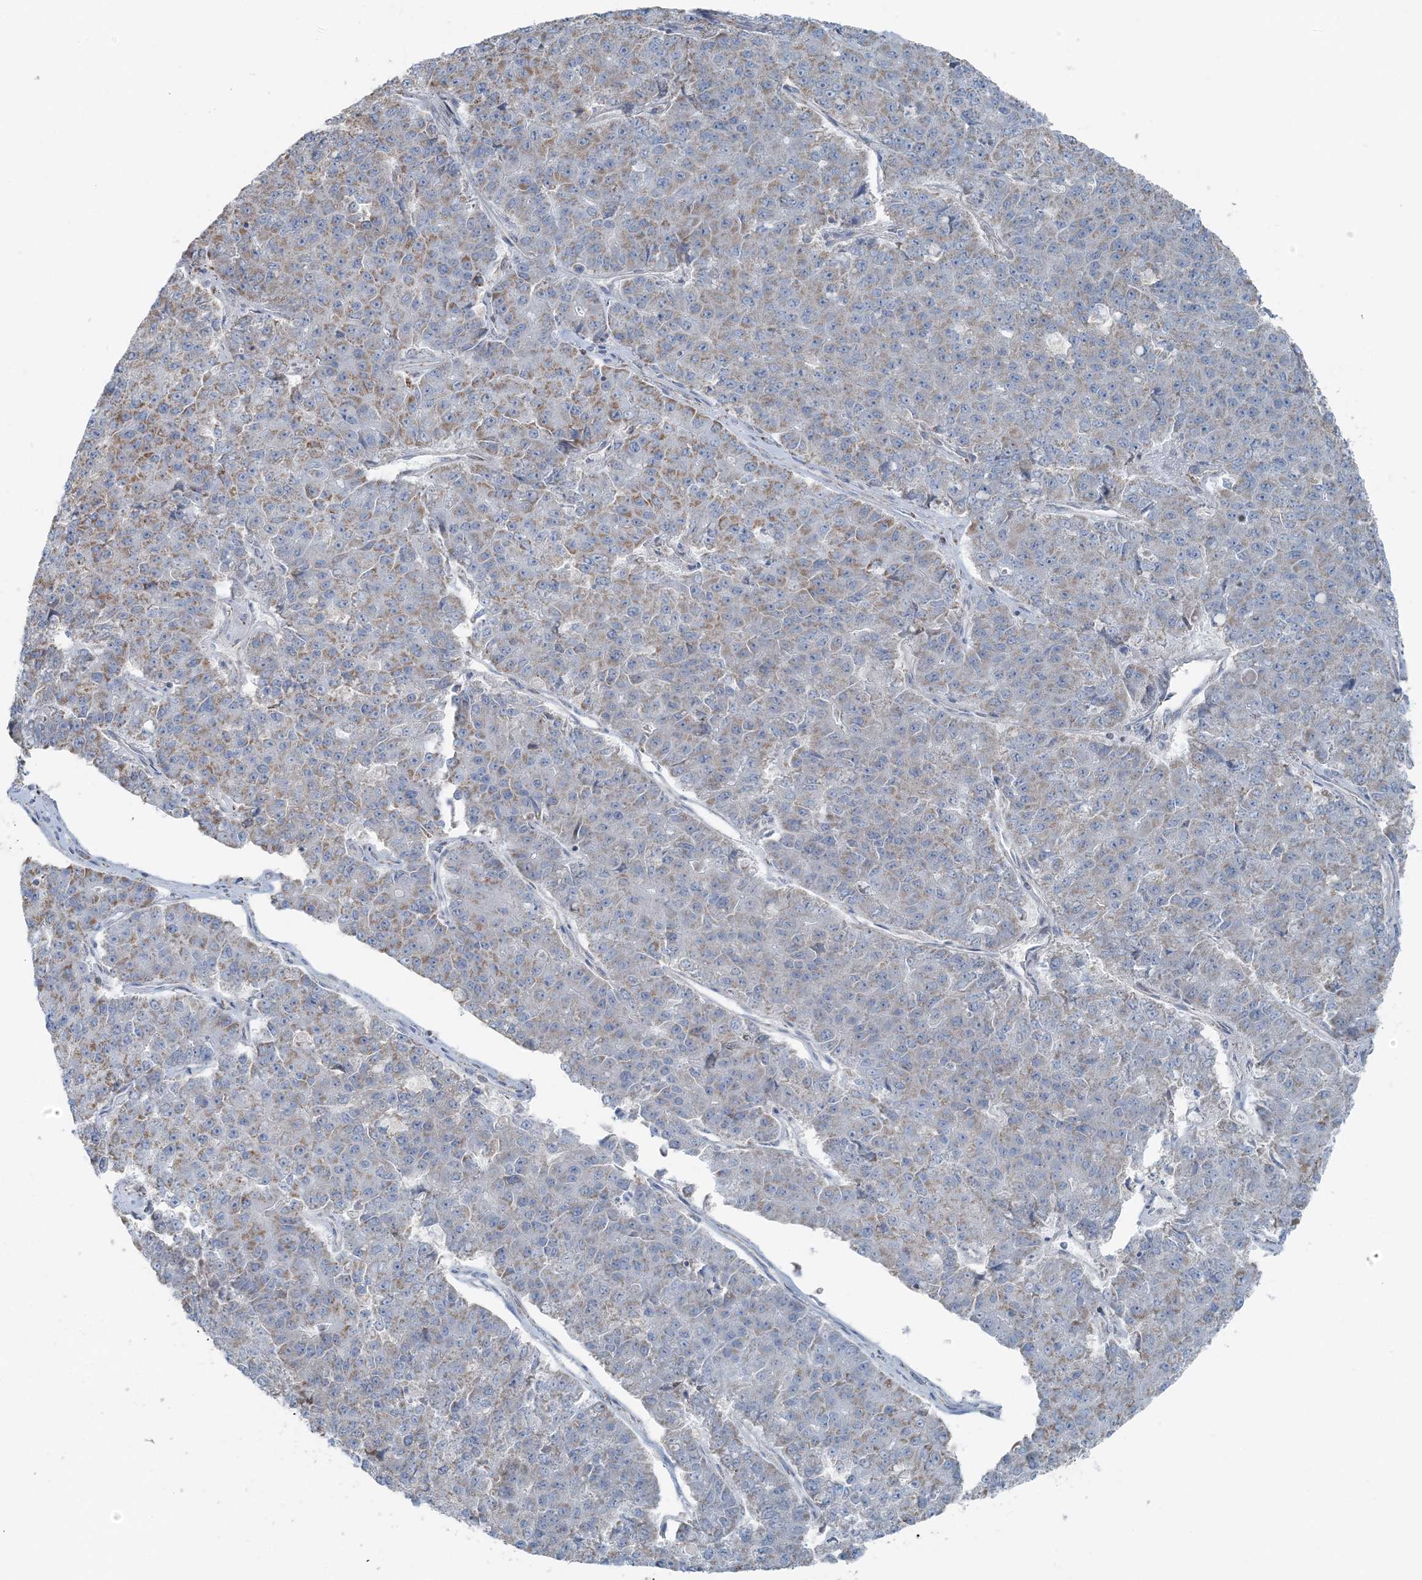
{"staining": {"intensity": "weak", "quantity": "25%-75%", "location": "cytoplasmic/membranous"}, "tissue": "pancreatic cancer", "cell_type": "Tumor cells", "image_type": "cancer", "snomed": [{"axis": "morphology", "description": "Adenocarcinoma, NOS"}, {"axis": "topography", "description": "Pancreas"}], "caption": "Pancreatic cancer (adenocarcinoma) stained with immunohistochemistry demonstrates weak cytoplasmic/membranous positivity in about 25%-75% of tumor cells.", "gene": "SLC22A16", "patient": {"sex": "male", "age": 50}}